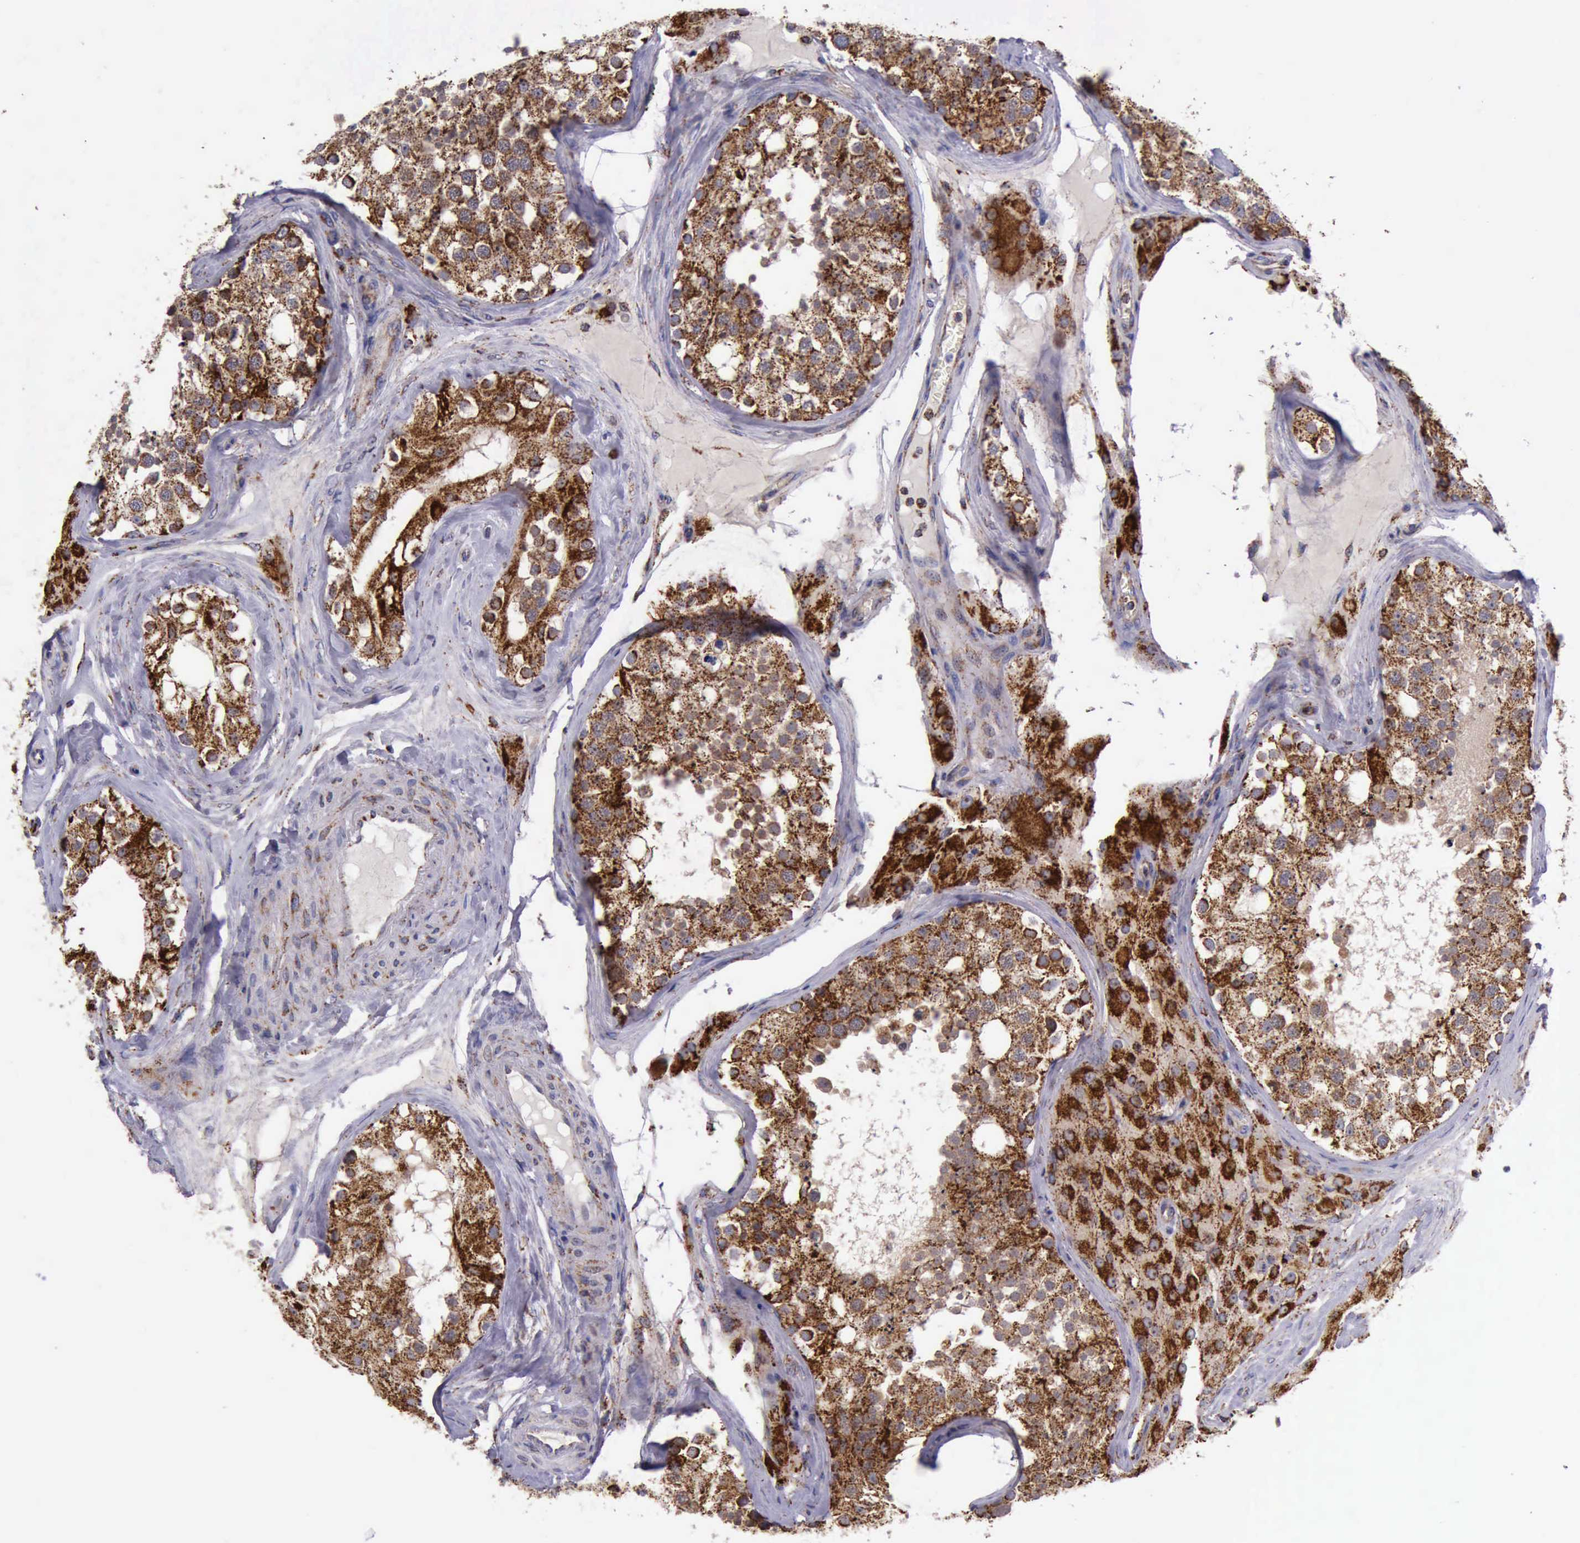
{"staining": {"intensity": "moderate", "quantity": ">75%", "location": "cytoplasmic/membranous"}, "tissue": "testis", "cell_type": "Cells in seminiferous ducts", "image_type": "normal", "snomed": [{"axis": "morphology", "description": "Normal tissue, NOS"}, {"axis": "topography", "description": "Testis"}], "caption": "Protein staining of unremarkable testis demonstrates moderate cytoplasmic/membranous expression in about >75% of cells in seminiferous ducts.", "gene": "TXN2", "patient": {"sex": "male", "age": 68}}